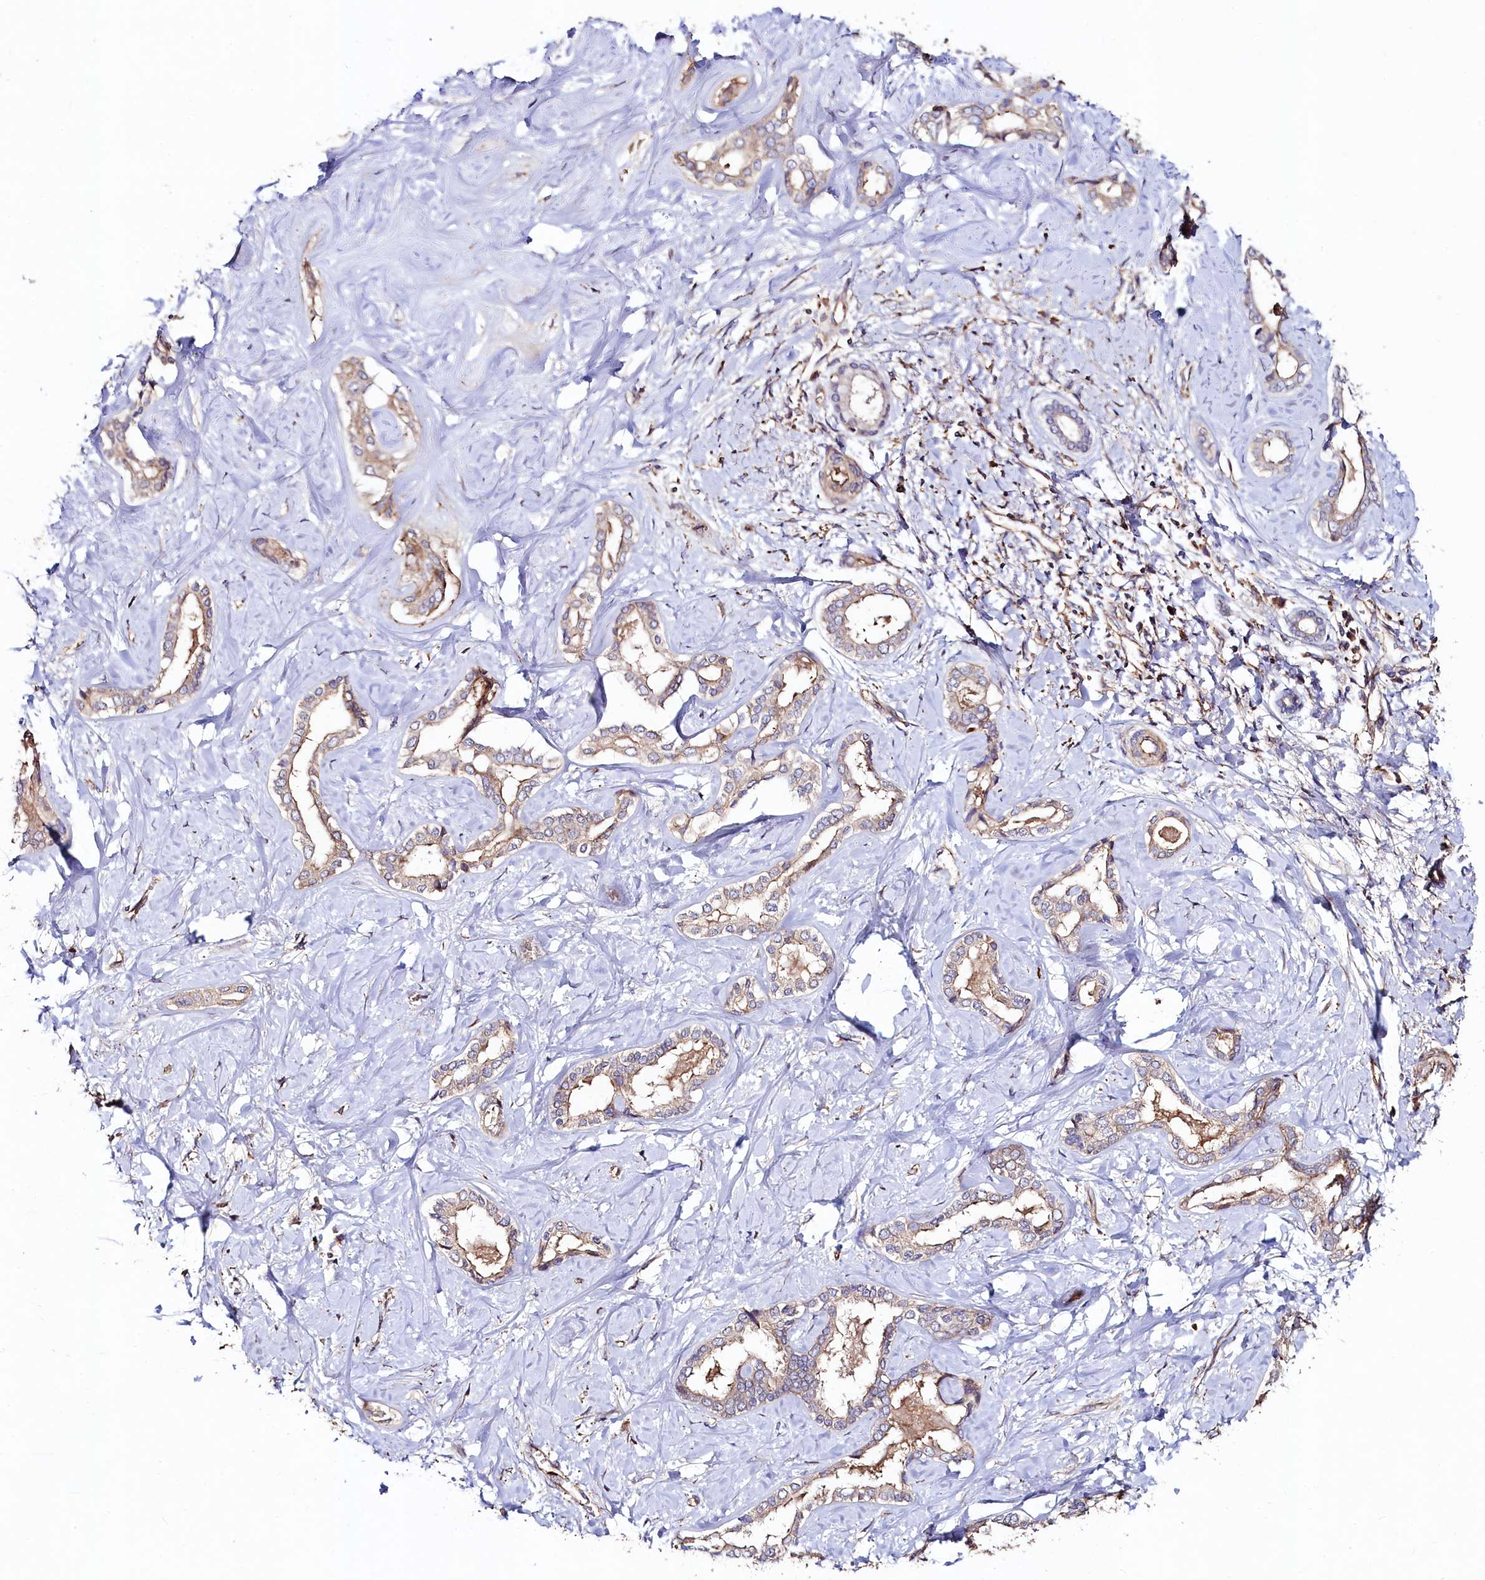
{"staining": {"intensity": "weak", "quantity": "25%-75%", "location": "cytoplasmic/membranous"}, "tissue": "liver cancer", "cell_type": "Tumor cells", "image_type": "cancer", "snomed": [{"axis": "morphology", "description": "Cholangiocarcinoma"}, {"axis": "topography", "description": "Liver"}], "caption": "Liver cholangiocarcinoma stained with a brown dye shows weak cytoplasmic/membranous positive expression in about 25%-75% of tumor cells.", "gene": "KLHDC4", "patient": {"sex": "female", "age": 77}}